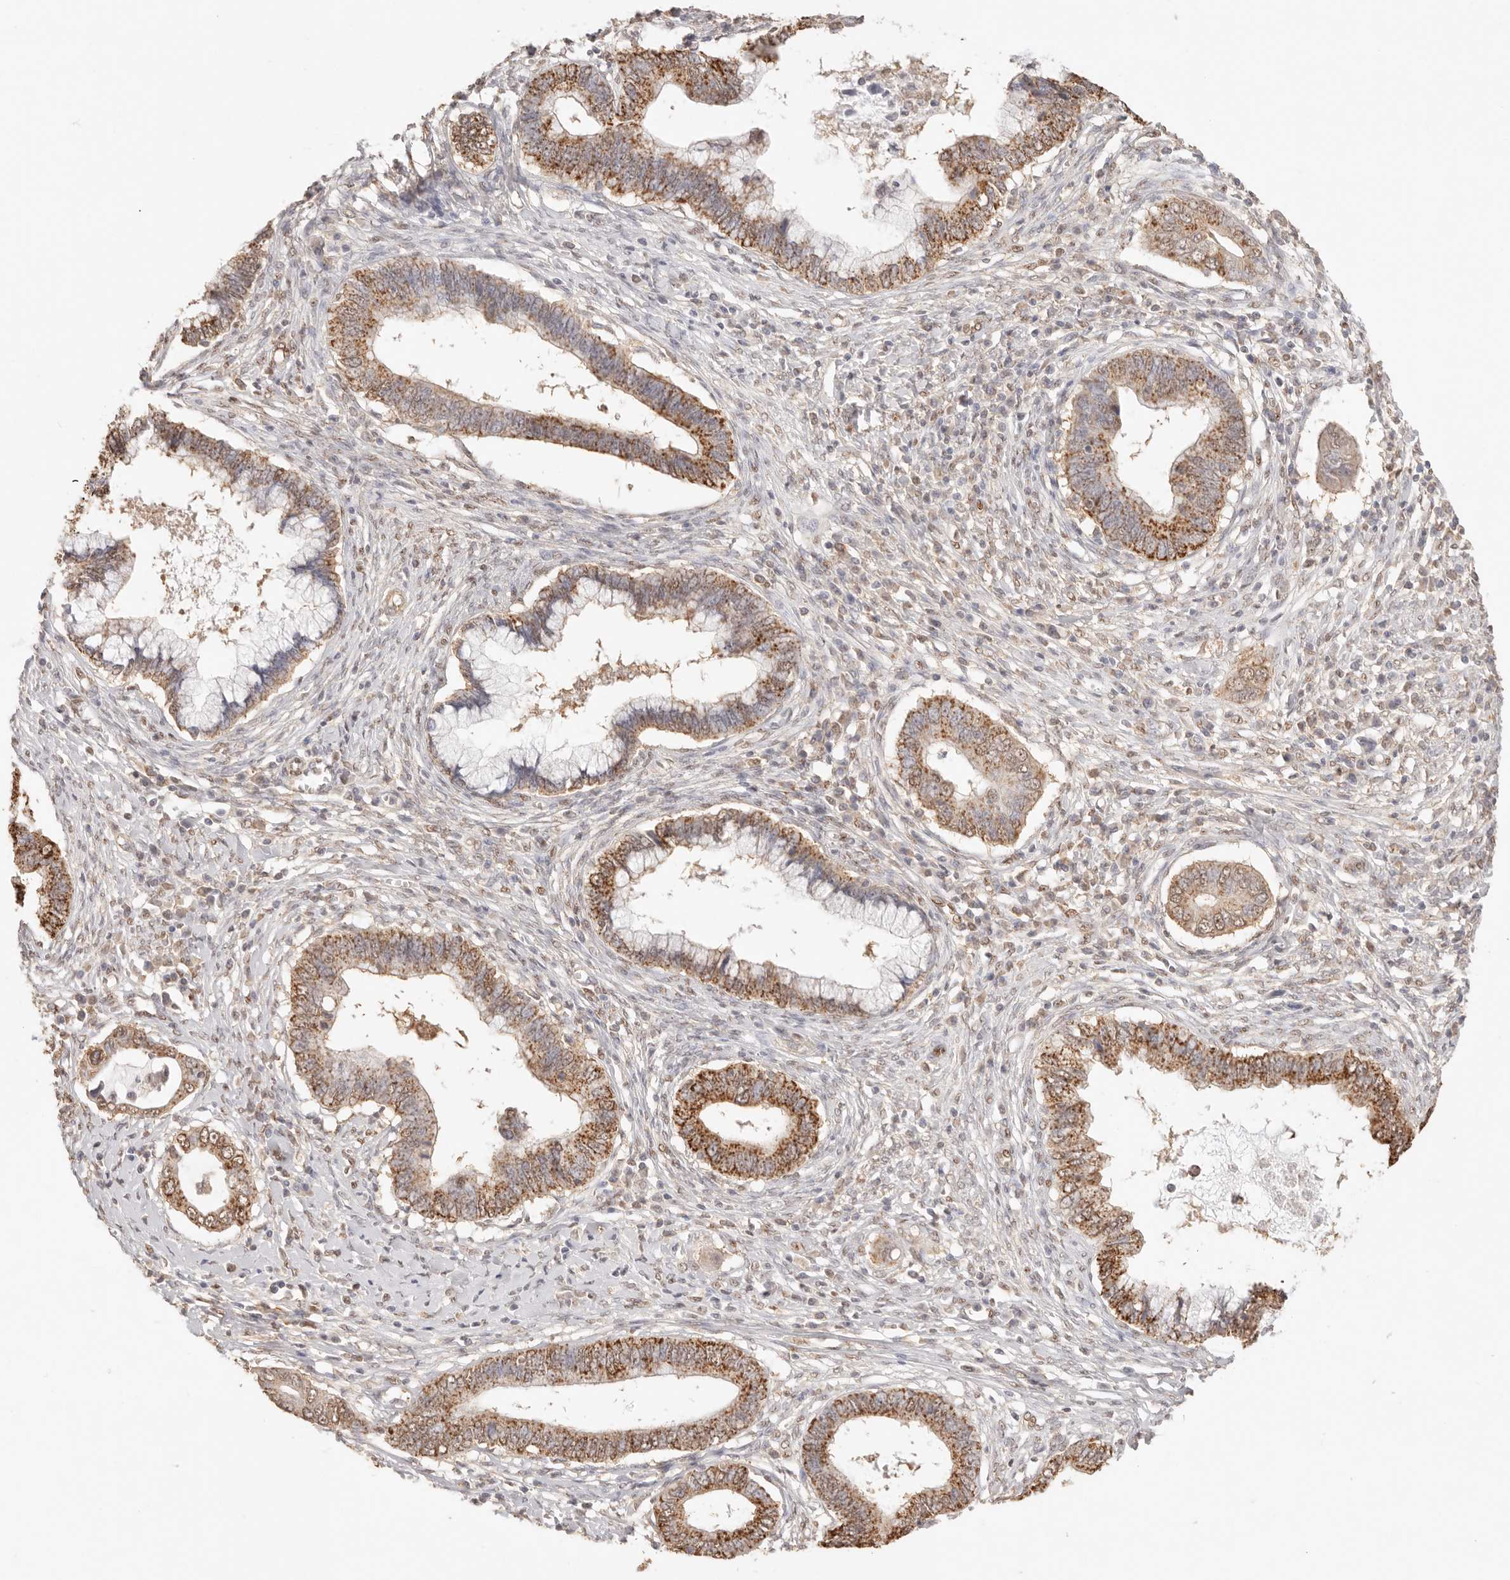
{"staining": {"intensity": "moderate", "quantity": ">75%", "location": "cytoplasmic/membranous"}, "tissue": "cervical cancer", "cell_type": "Tumor cells", "image_type": "cancer", "snomed": [{"axis": "morphology", "description": "Adenocarcinoma, NOS"}, {"axis": "topography", "description": "Cervix"}], "caption": "Cervical adenocarcinoma was stained to show a protein in brown. There is medium levels of moderate cytoplasmic/membranous positivity in about >75% of tumor cells. Nuclei are stained in blue.", "gene": "IL1R2", "patient": {"sex": "female", "age": 44}}